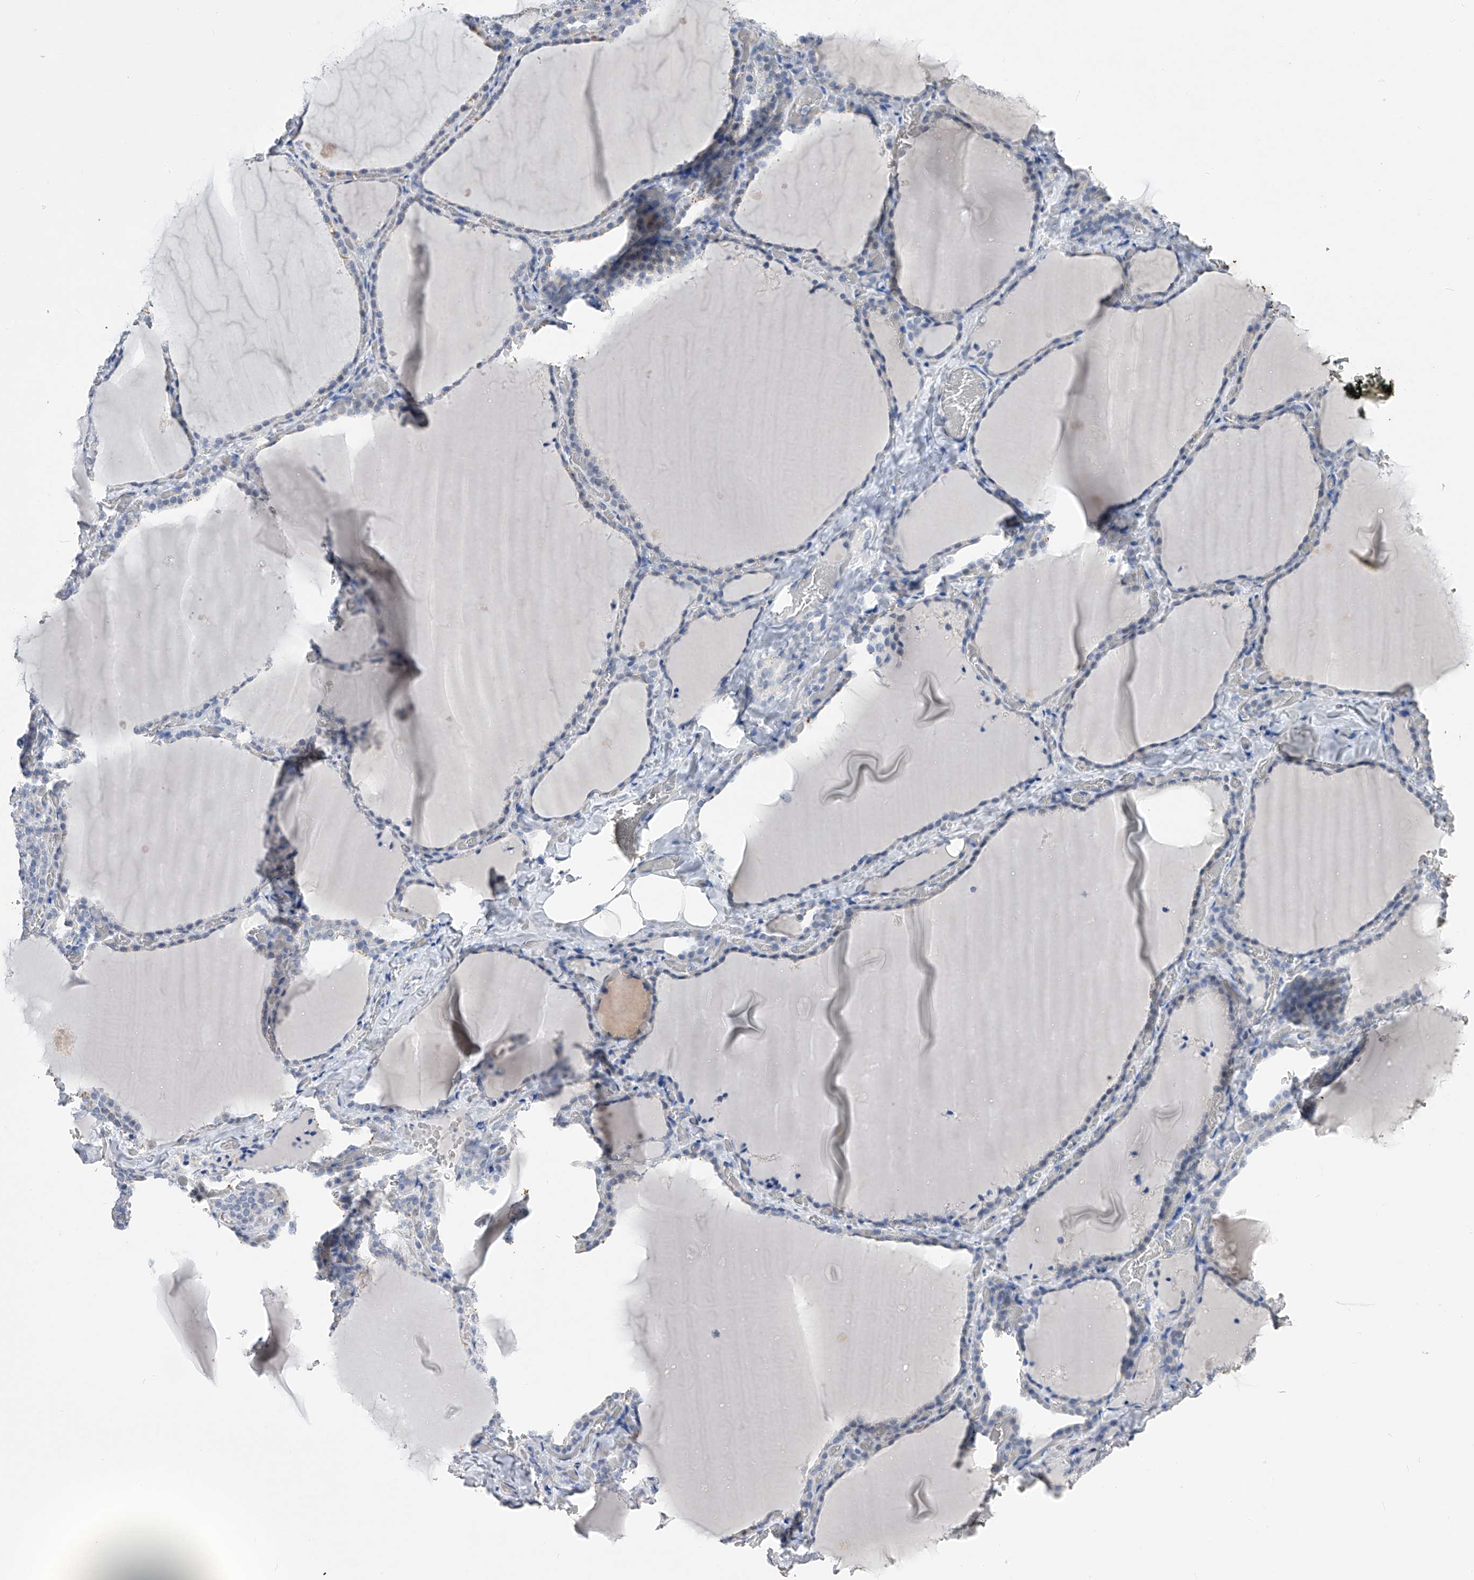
{"staining": {"intensity": "negative", "quantity": "none", "location": "none"}, "tissue": "thyroid gland", "cell_type": "Glandular cells", "image_type": "normal", "snomed": [{"axis": "morphology", "description": "Normal tissue, NOS"}, {"axis": "topography", "description": "Thyroid gland"}], "caption": "Image shows no protein positivity in glandular cells of benign thyroid gland. (DAB immunohistochemistry visualized using brightfield microscopy, high magnification).", "gene": "ADRA1A", "patient": {"sex": "female", "age": 22}}